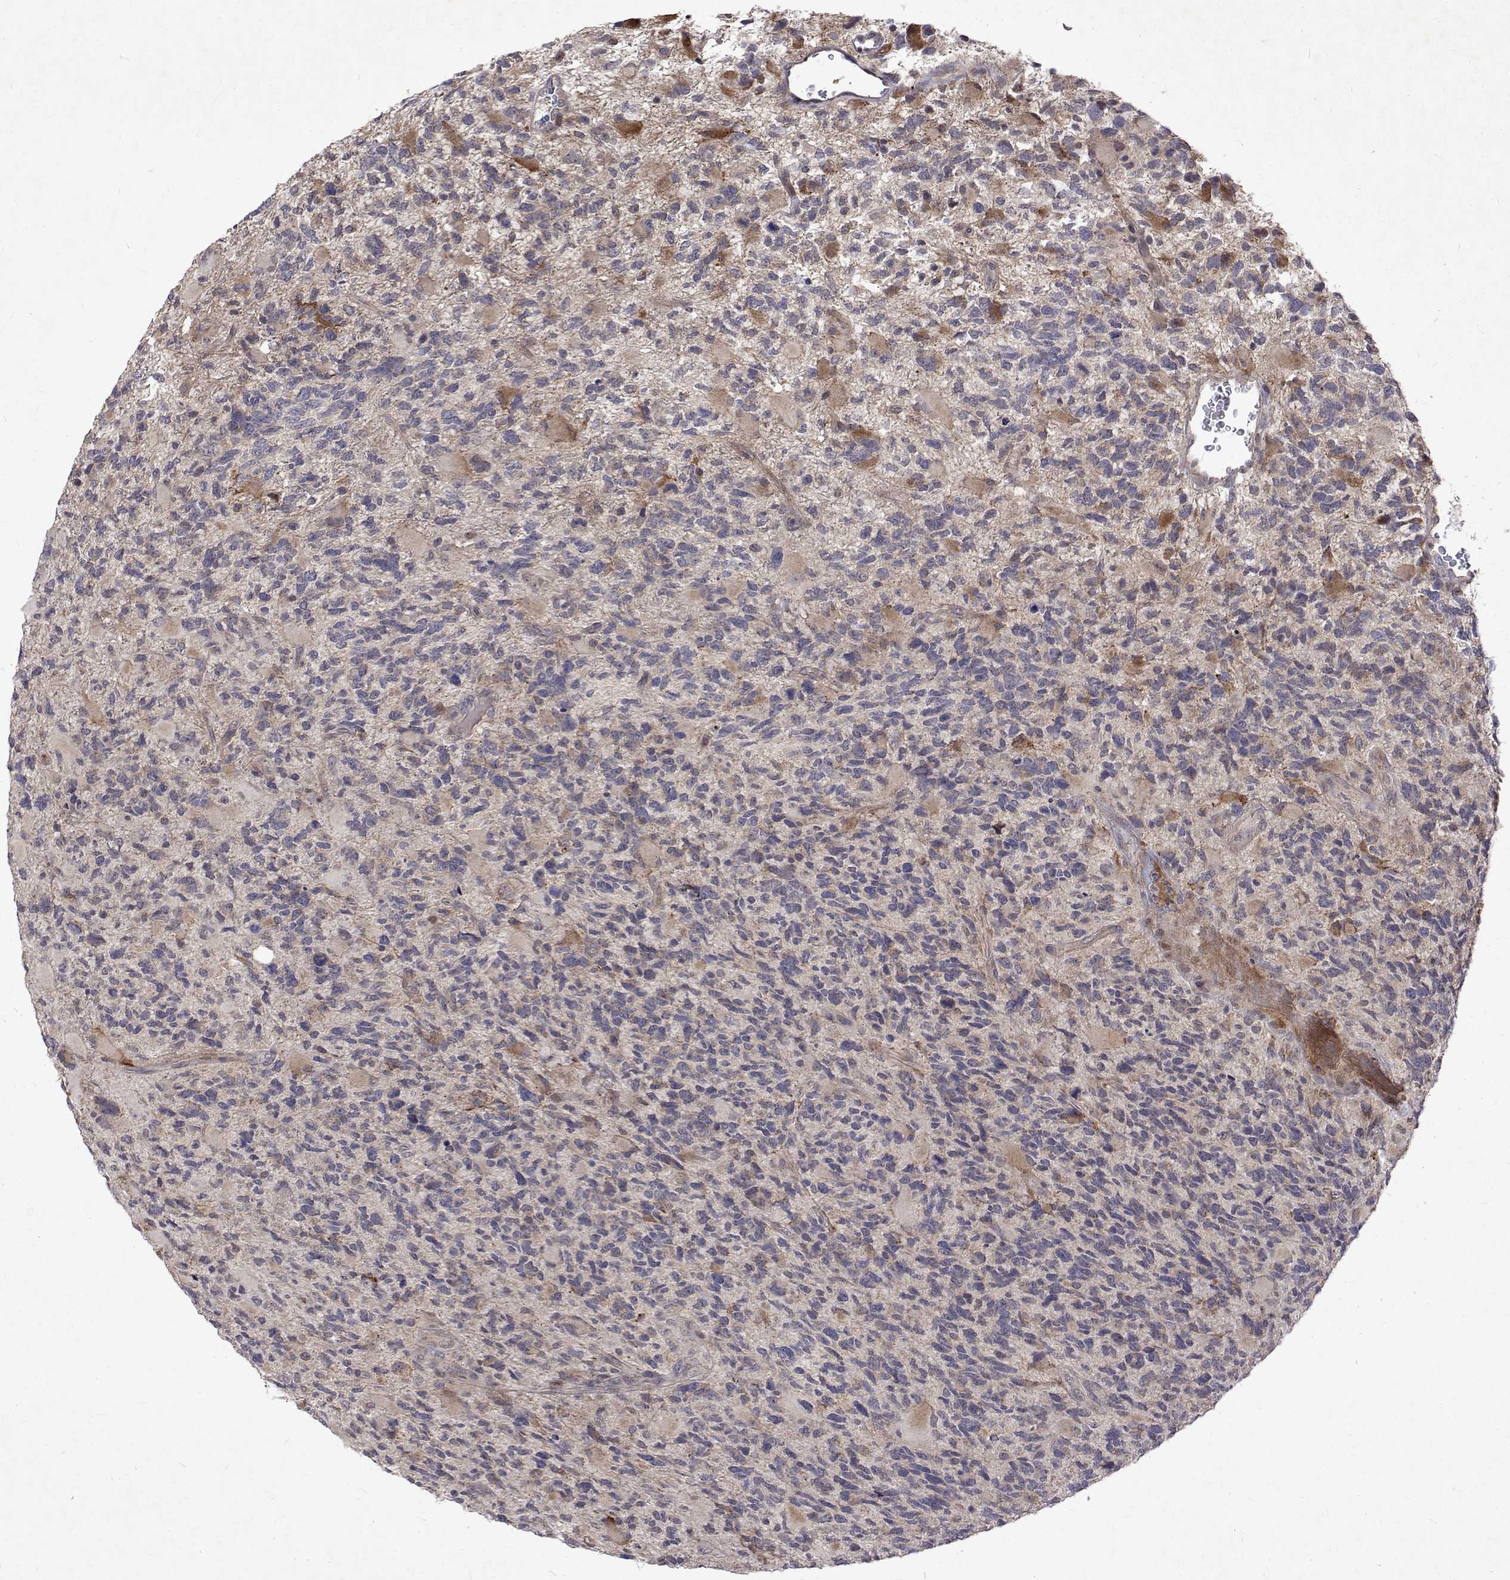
{"staining": {"intensity": "moderate", "quantity": "<25%", "location": "cytoplasmic/membranous"}, "tissue": "glioma", "cell_type": "Tumor cells", "image_type": "cancer", "snomed": [{"axis": "morphology", "description": "Glioma, malignant, High grade"}, {"axis": "topography", "description": "Brain"}], "caption": "Malignant glioma (high-grade) stained with IHC displays moderate cytoplasmic/membranous positivity in approximately <25% of tumor cells.", "gene": "ALKBH8", "patient": {"sex": "female", "age": 71}}